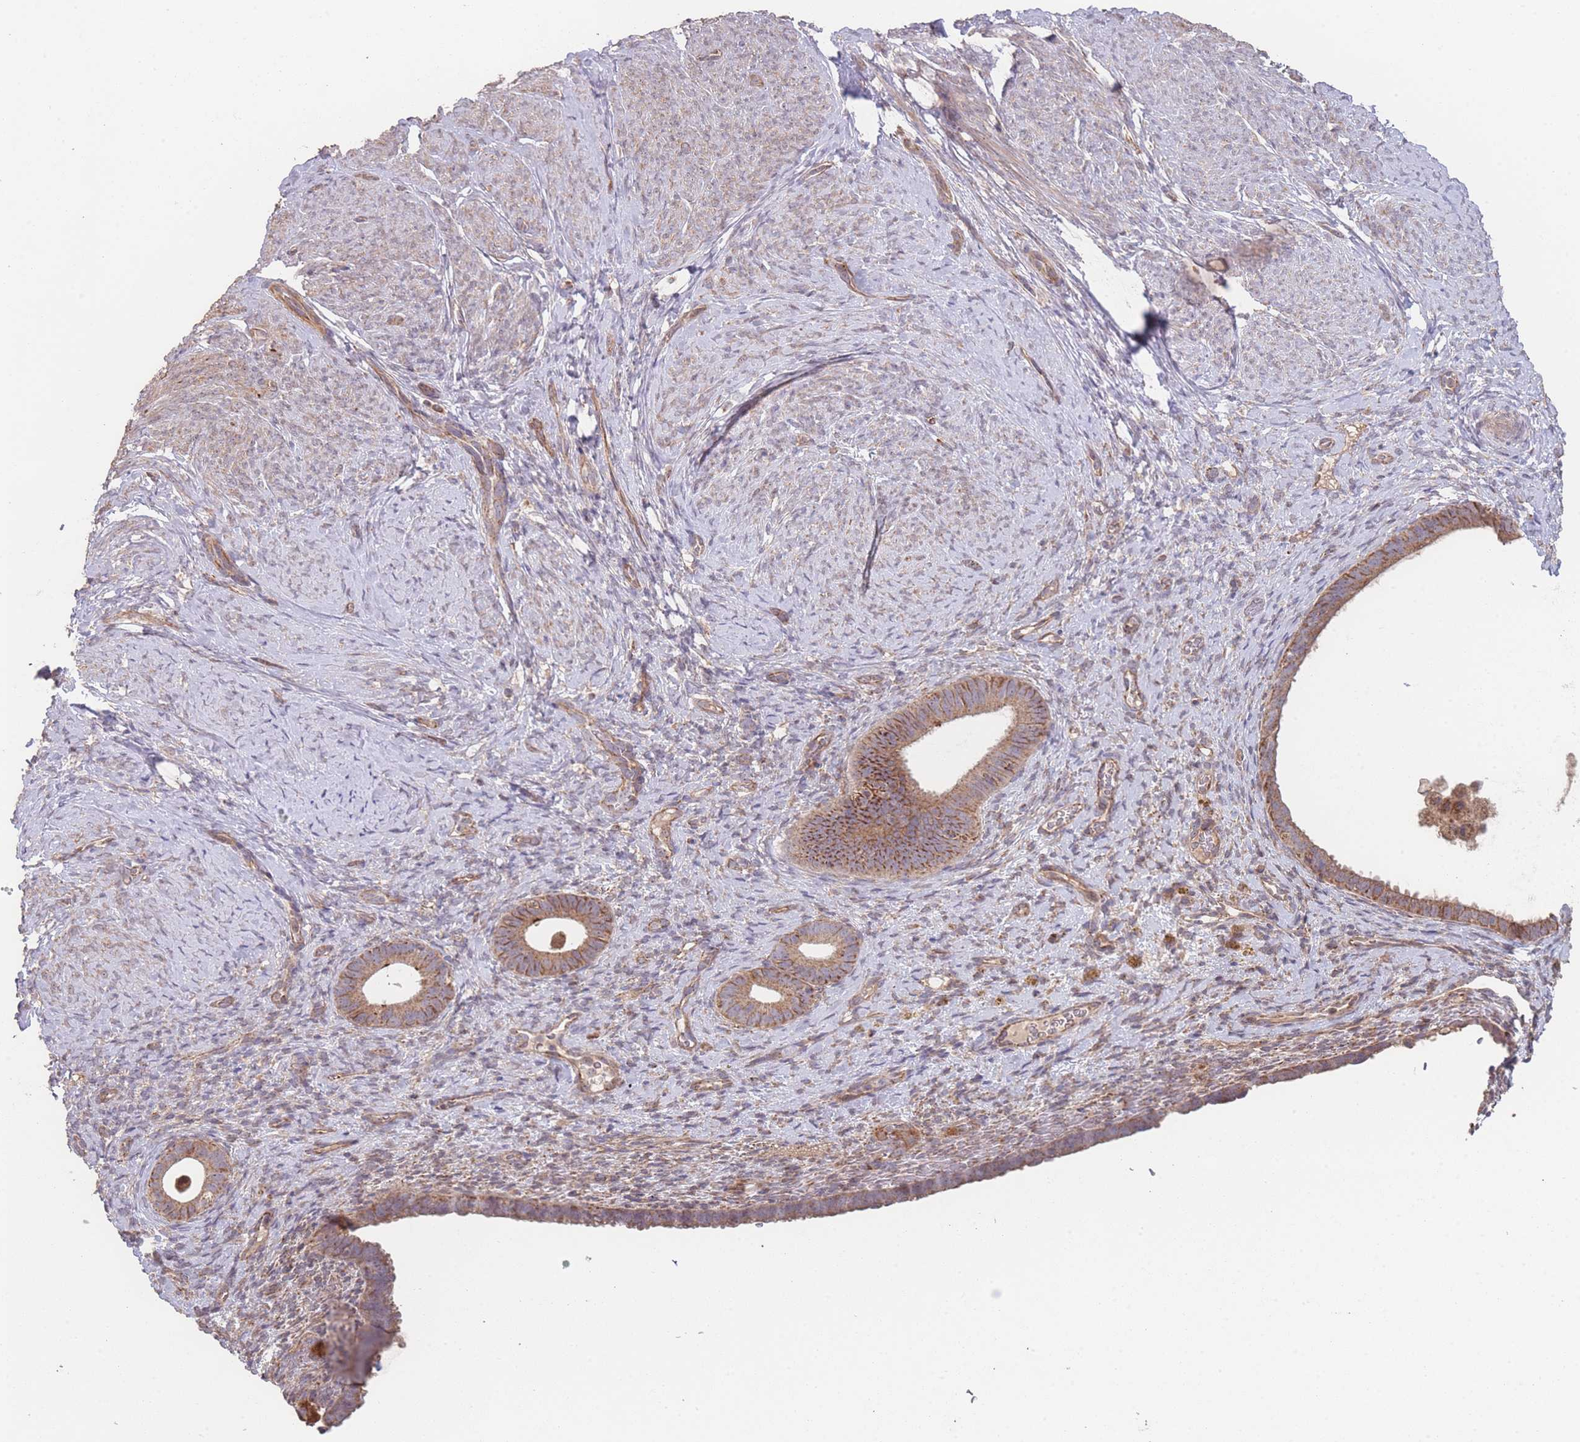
{"staining": {"intensity": "weak", "quantity": "25%-75%", "location": "cytoplasmic/membranous"}, "tissue": "endometrium", "cell_type": "Cells in endometrial stroma", "image_type": "normal", "snomed": [{"axis": "morphology", "description": "Normal tissue, NOS"}, {"axis": "topography", "description": "Endometrium"}], "caption": "Weak cytoplasmic/membranous protein positivity is identified in approximately 25%-75% of cells in endometrial stroma in endometrium. Immunohistochemistry stains the protein of interest in brown and the nuclei are stained blue.", "gene": "PXMP4", "patient": {"sex": "female", "age": 65}}